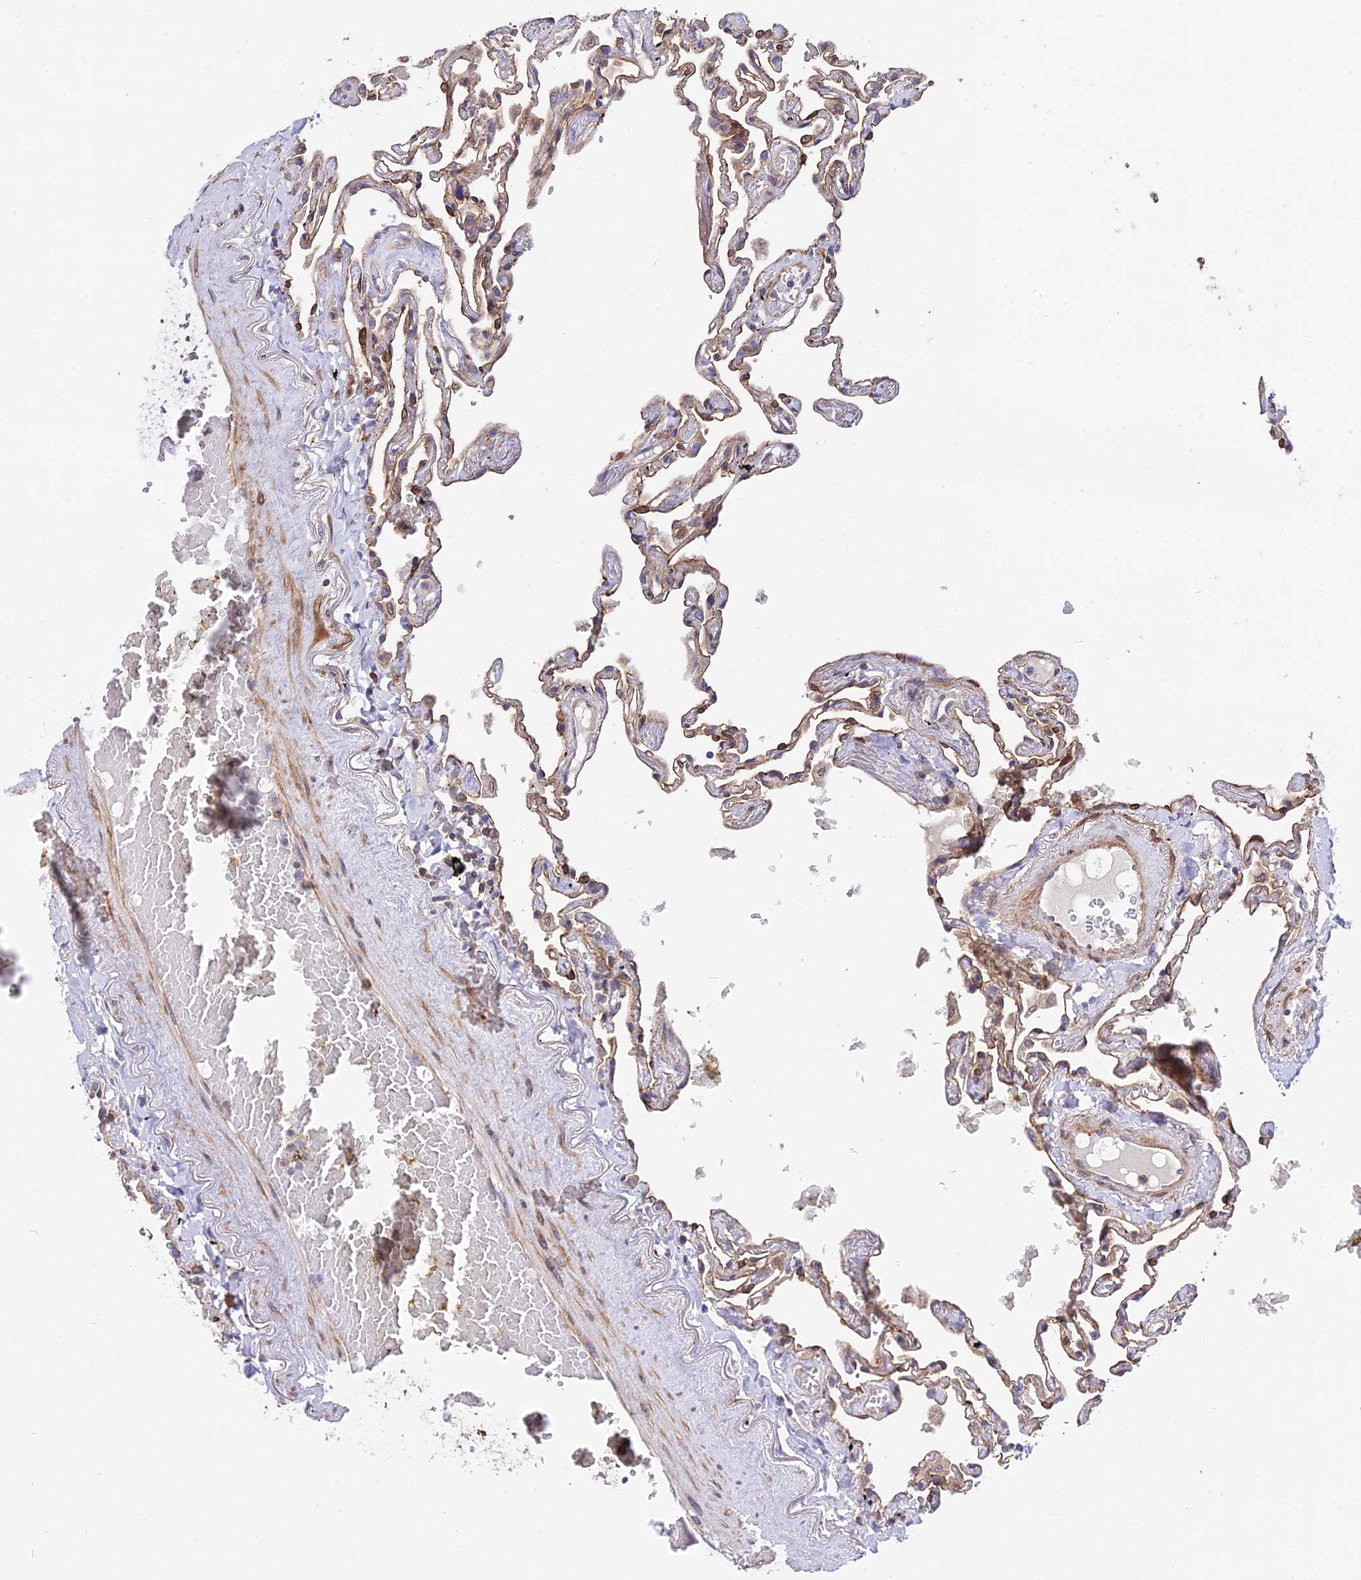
{"staining": {"intensity": "moderate", "quantity": "25%-75%", "location": "cytoplasmic/membranous"}, "tissue": "lung", "cell_type": "Alveolar cells", "image_type": "normal", "snomed": [{"axis": "morphology", "description": "Normal tissue, NOS"}, {"axis": "topography", "description": "Lung"}], "caption": "Alveolar cells exhibit medium levels of moderate cytoplasmic/membranous positivity in about 25%-75% of cells in benign human lung.", "gene": "TRIM43B", "patient": {"sex": "female", "age": 67}}